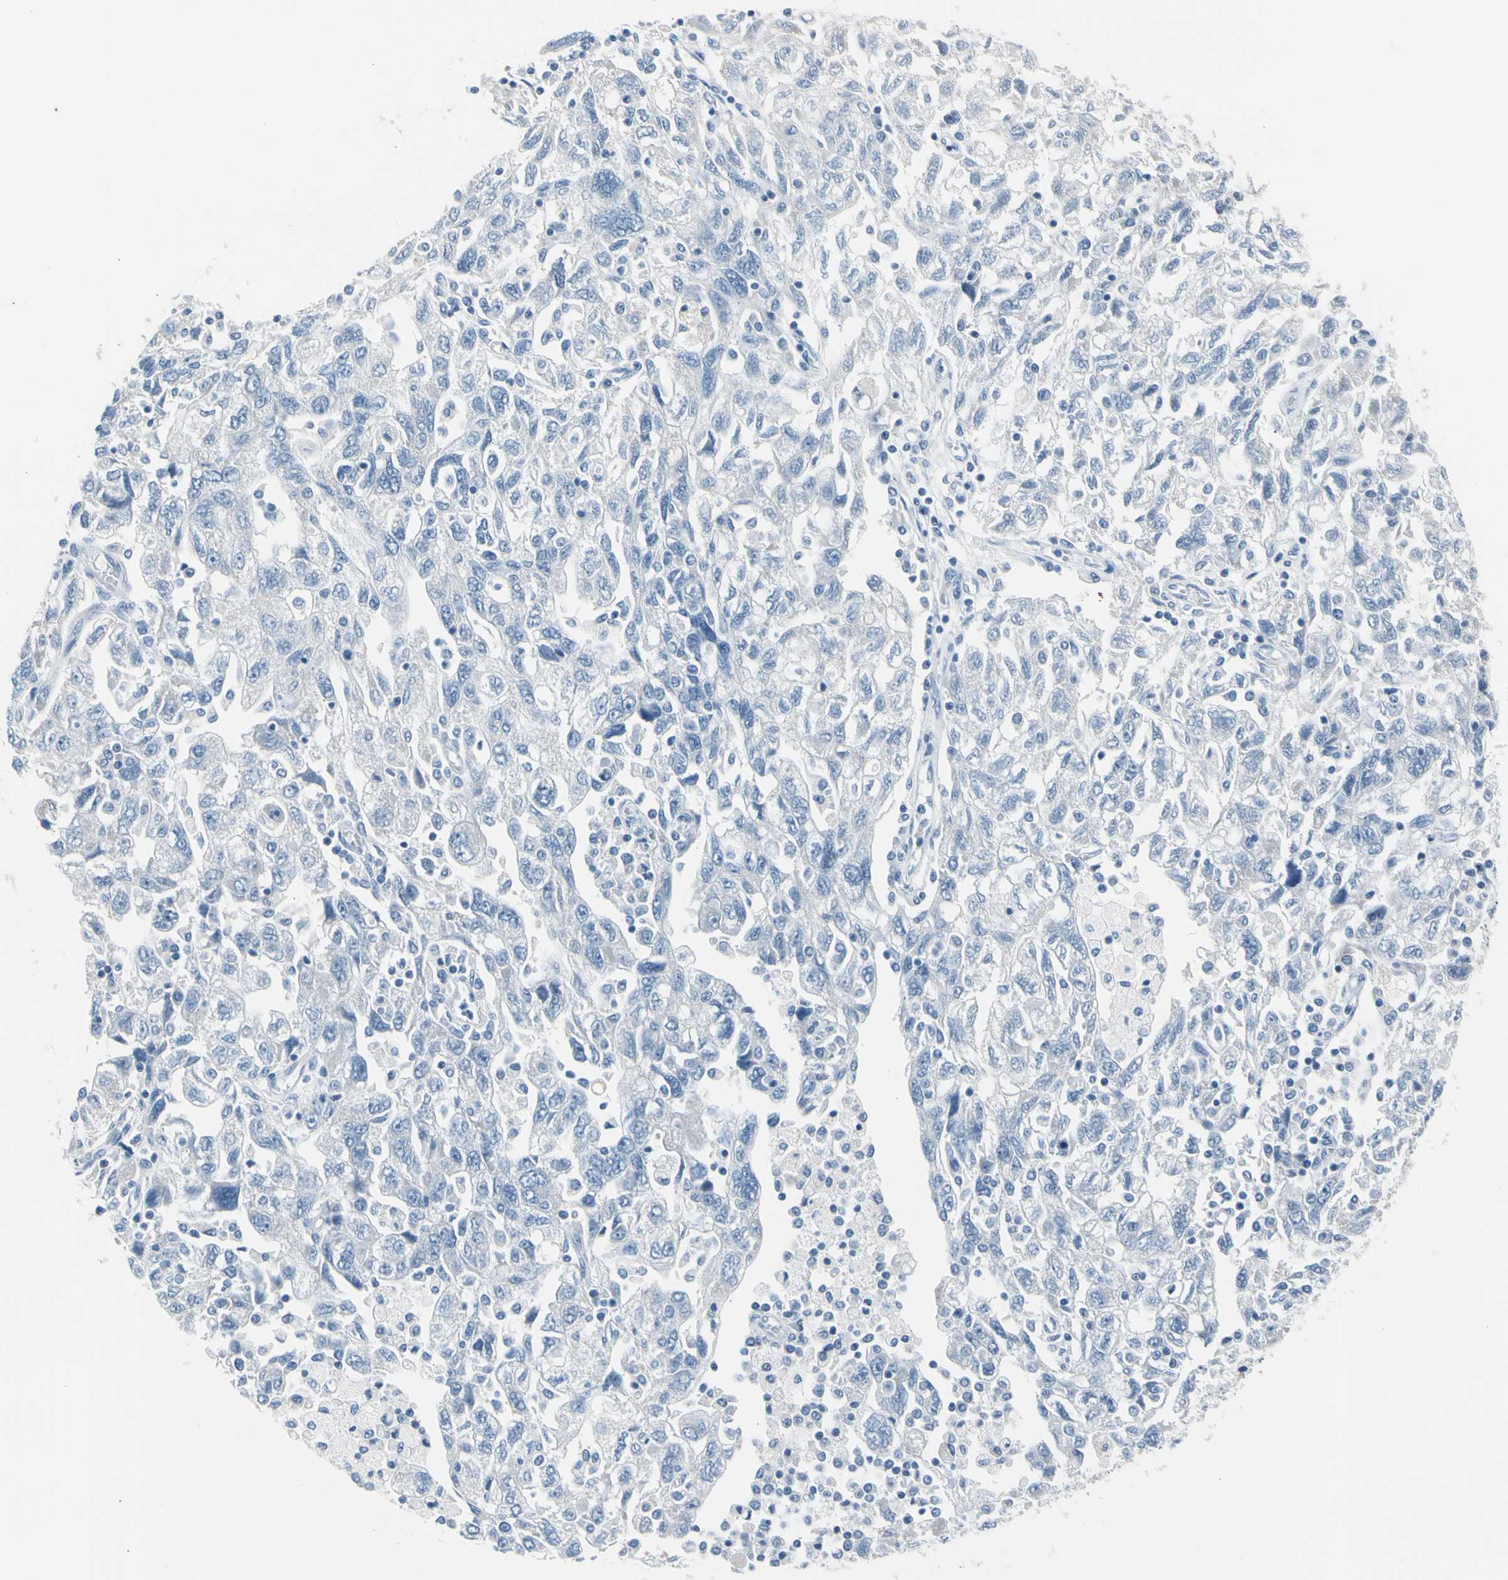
{"staining": {"intensity": "negative", "quantity": "none", "location": "none"}, "tissue": "ovarian cancer", "cell_type": "Tumor cells", "image_type": "cancer", "snomed": [{"axis": "morphology", "description": "Carcinoma, NOS"}, {"axis": "morphology", "description": "Cystadenocarcinoma, serous, NOS"}, {"axis": "topography", "description": "Ovary"}], "caption": "Protein analysis of serous cystadenocarcinoma (ovarian) displays no significant staining in tumor cells. Nuclei are stained in blue.", "gene": "TPO", "patient": {"sex": "female", "age": 69}}